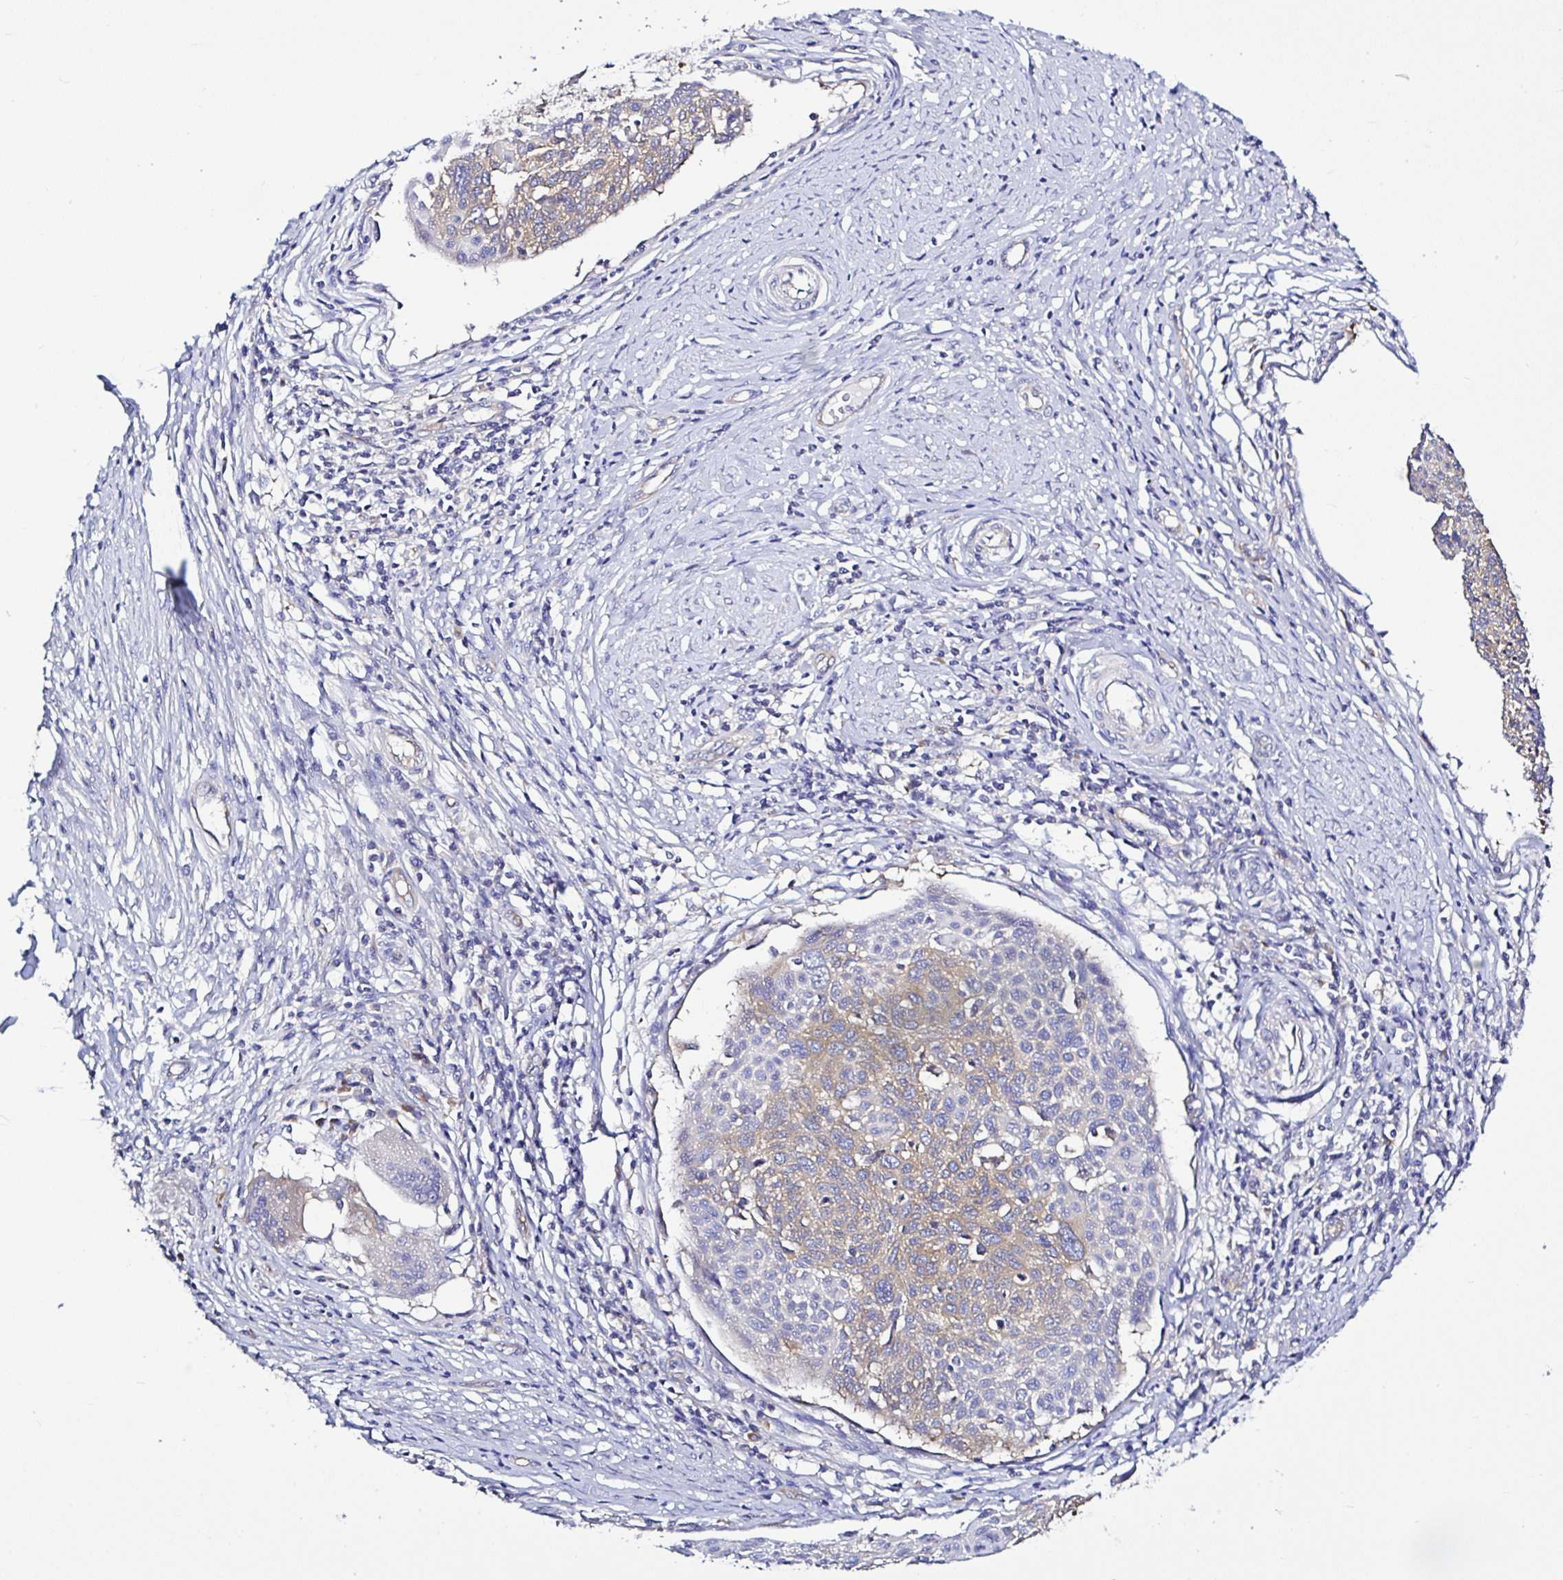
{"staining": {"intensity": "moderate", "quantity": "25%-75%", "location": "cytoplasmic/membranous"}, "tissue": "cervical cancer", "cell_type": "Tumor cells", "image_type": "cancer", "snomed": [{"axis": "morphology", "description": "Squamous cell carcinoma, NOS"}, {"axis": "topography", "description": "Cervix"}], "caption": "Tumor cells show medium levels of moderate cytoplasmic/membranous expression in about 25%-75% of cells in cervical cancer. (Stains: DAB (3,3'-diaminobenzidine) in brown, nuclei in blue, Microscopy: brightfield microscopy at high magnification).", "gene": "LARS1", "patient": {"sex": "female", "age": 49}}